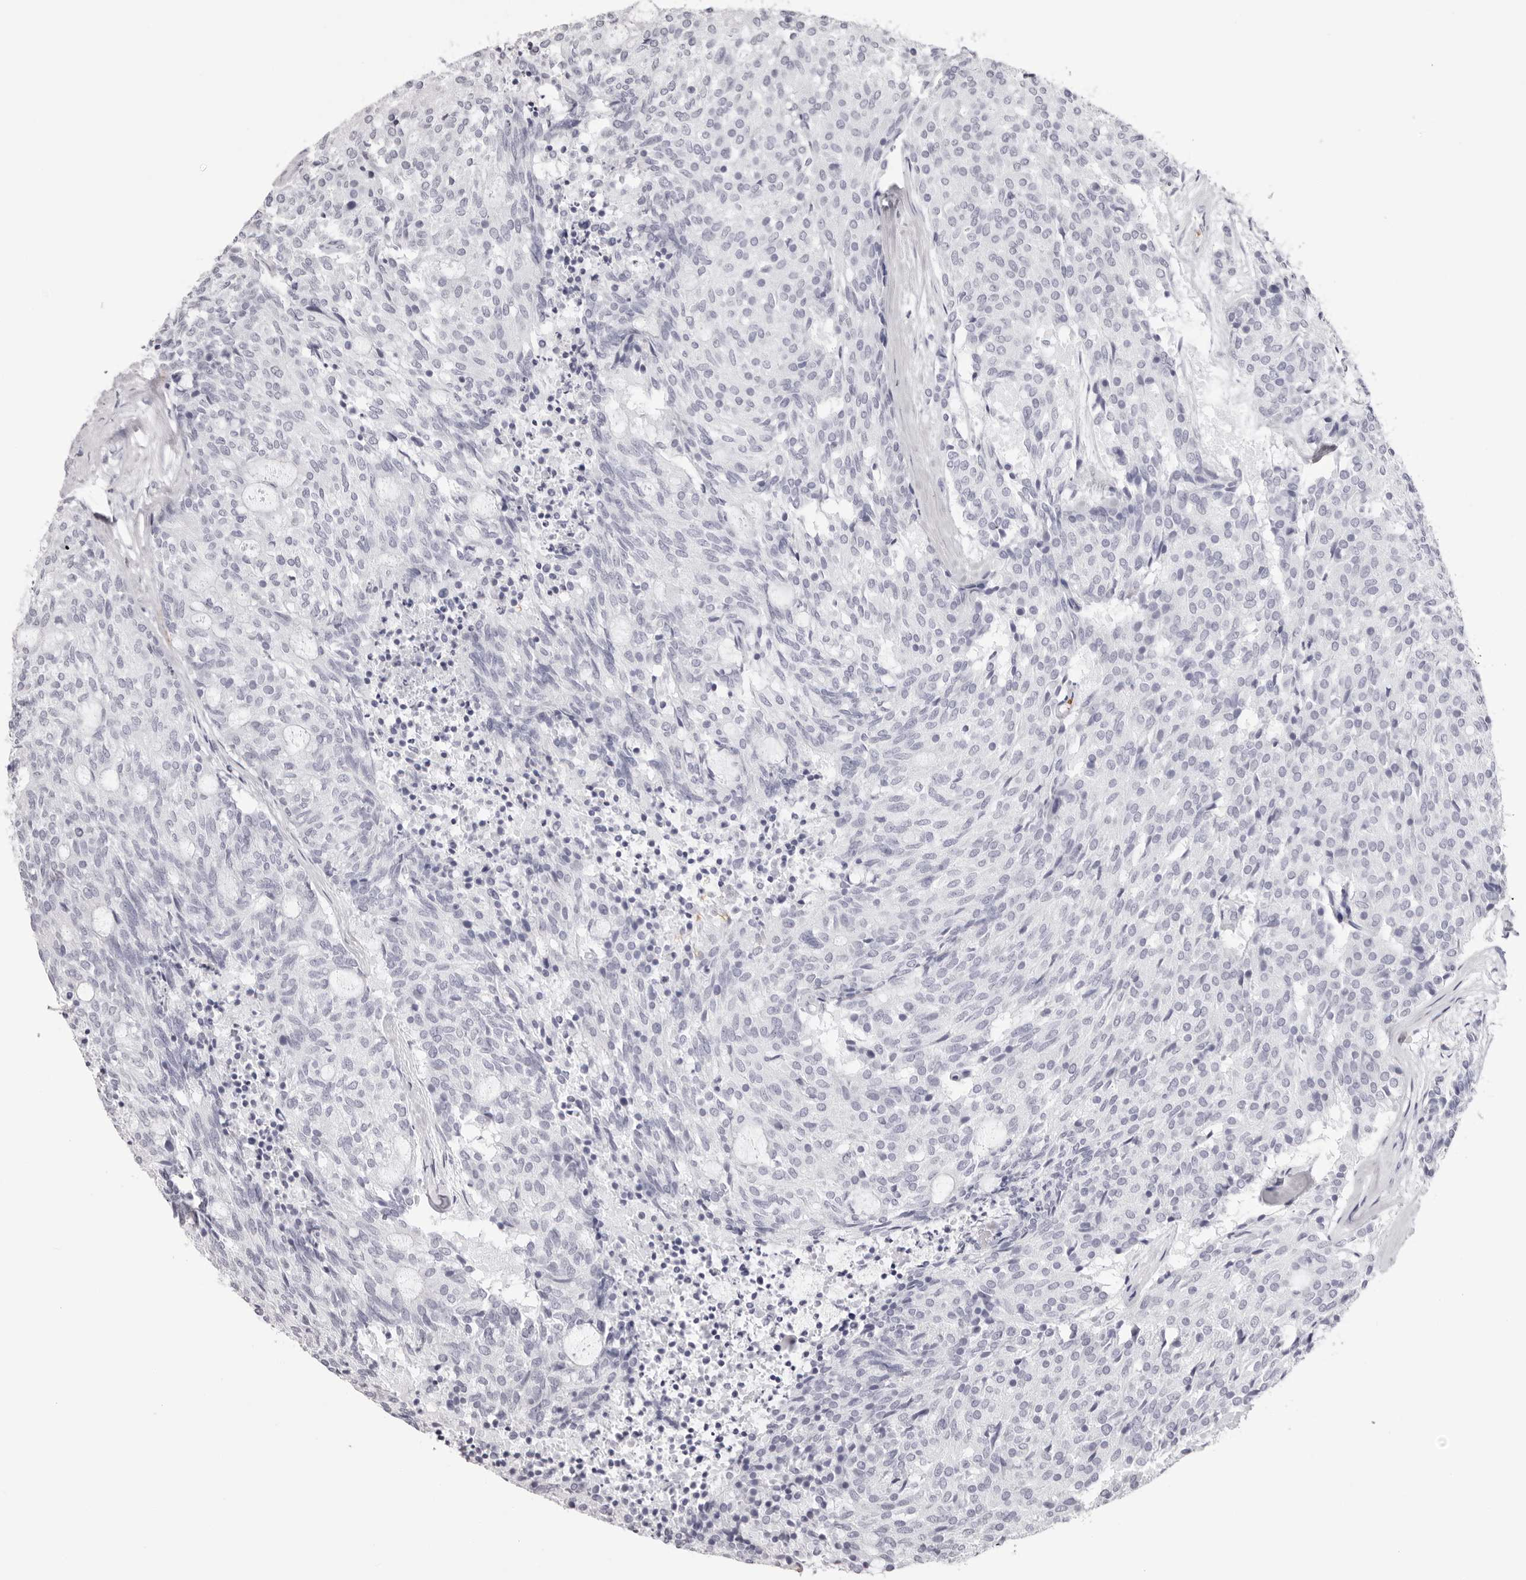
{"staining": {"intensity": "negative", "quantity": "none", "location": "none"}, "tissue": "carcinoid", "cell_type": "Tumor cells", "image_type": "cancer", "snomed": [{"axis": "morphology", "description": "Carcinoid, malignant, NOS"}, {"axis": "topography", "description": "Pancreas"}], "caption": "Tumor cells show no significant expression in carcinoid.", "gene": "SPTA1", "patient": {"sex": "female", "age": 54}}